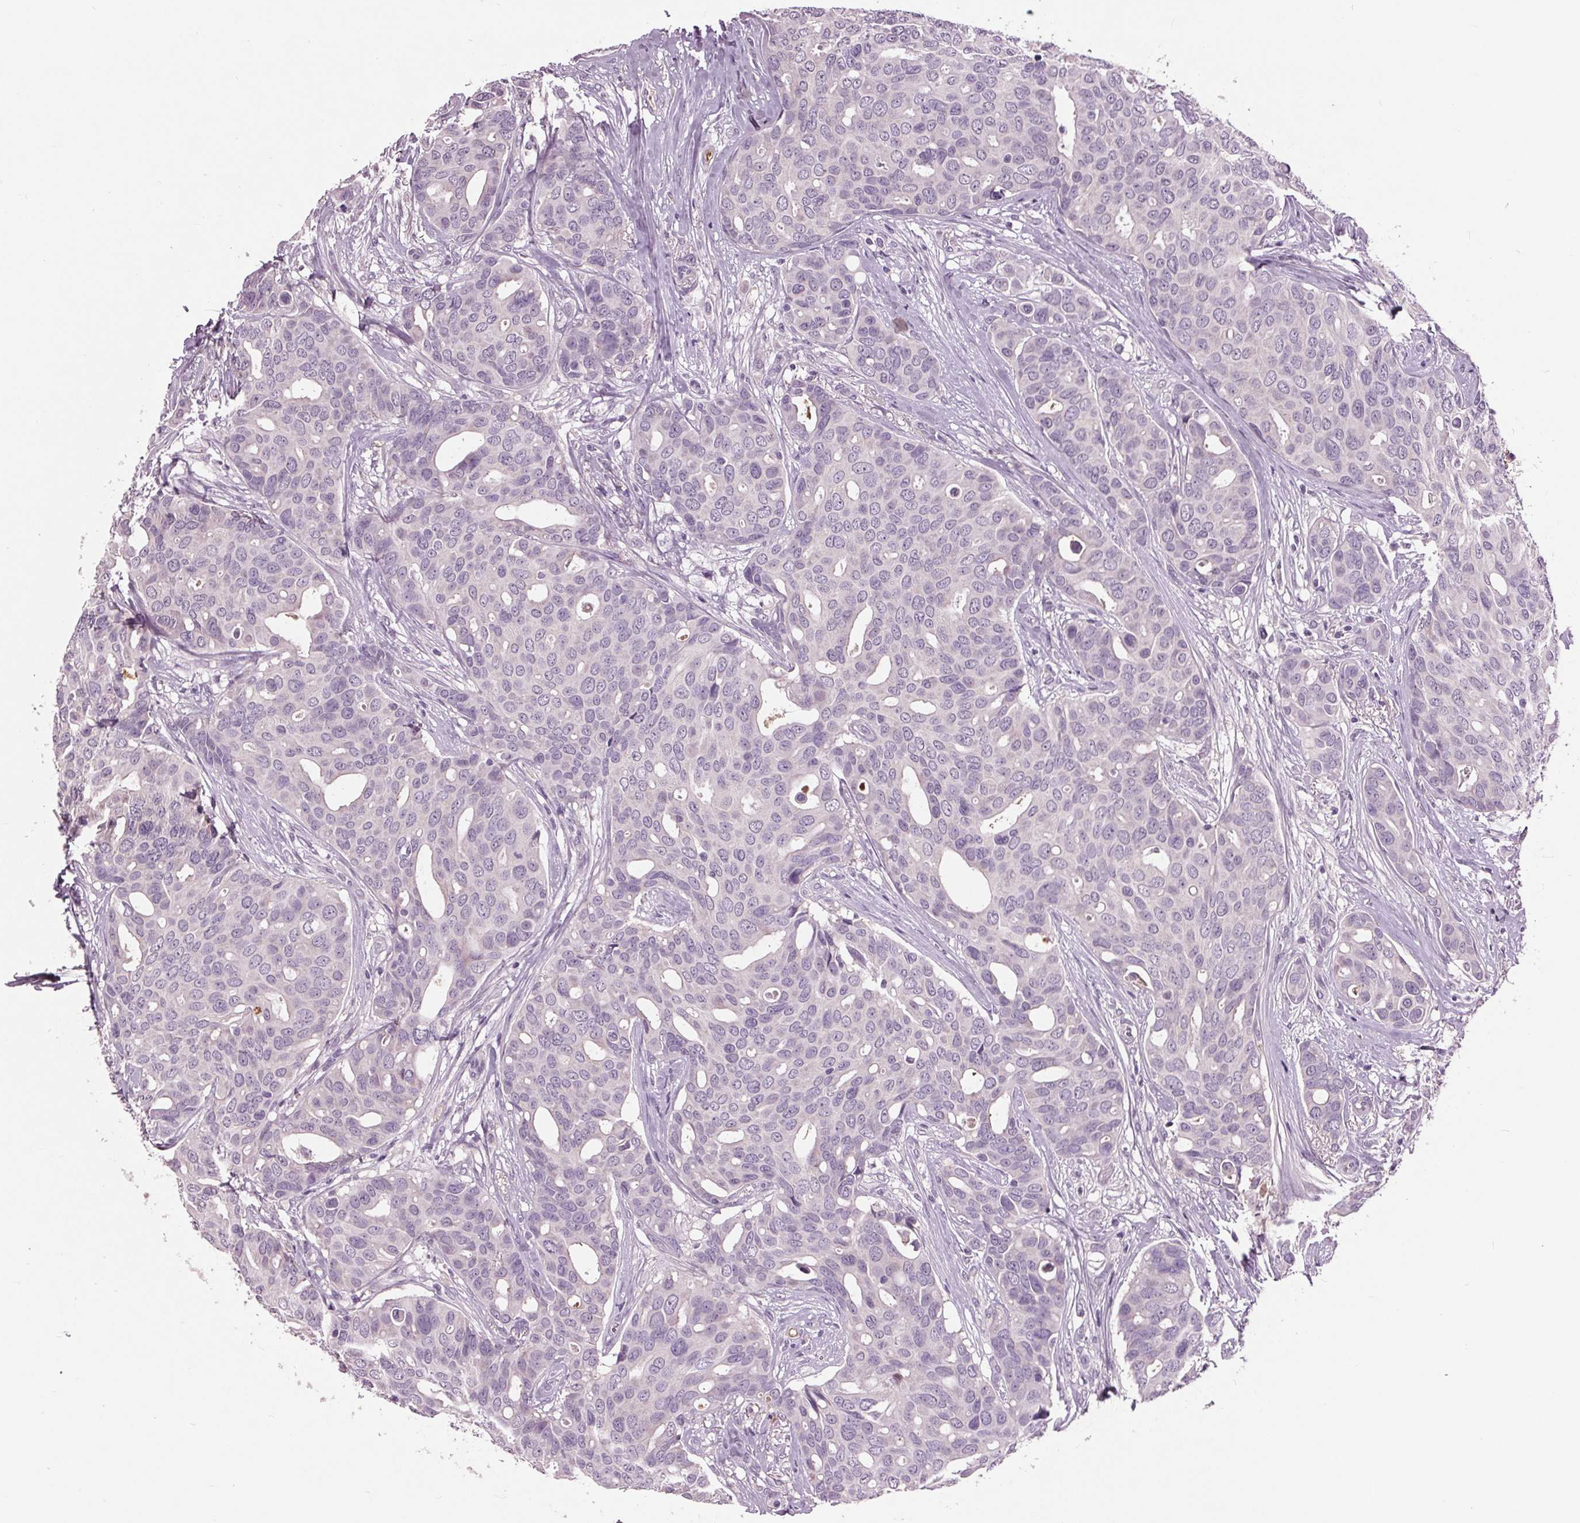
{"staining": {"intensity": "negative", "quantity": "none", "location": "none"}, "tissue": "breast cancer", "cell_type": "Tumor cells", "image_type": "cancer", "snomed": [{"axis": "morphology", "description": "Duct carcinoma"}, {"axis": "topography", "description": "Breast"}], "caption": "Immunohistochemical staining of human infiltrating ductal carcinoma (breast) exhibits no significant positivity in tumor cells.", "gene": "C6", "patient": {"sex": "female", "age": 54}}